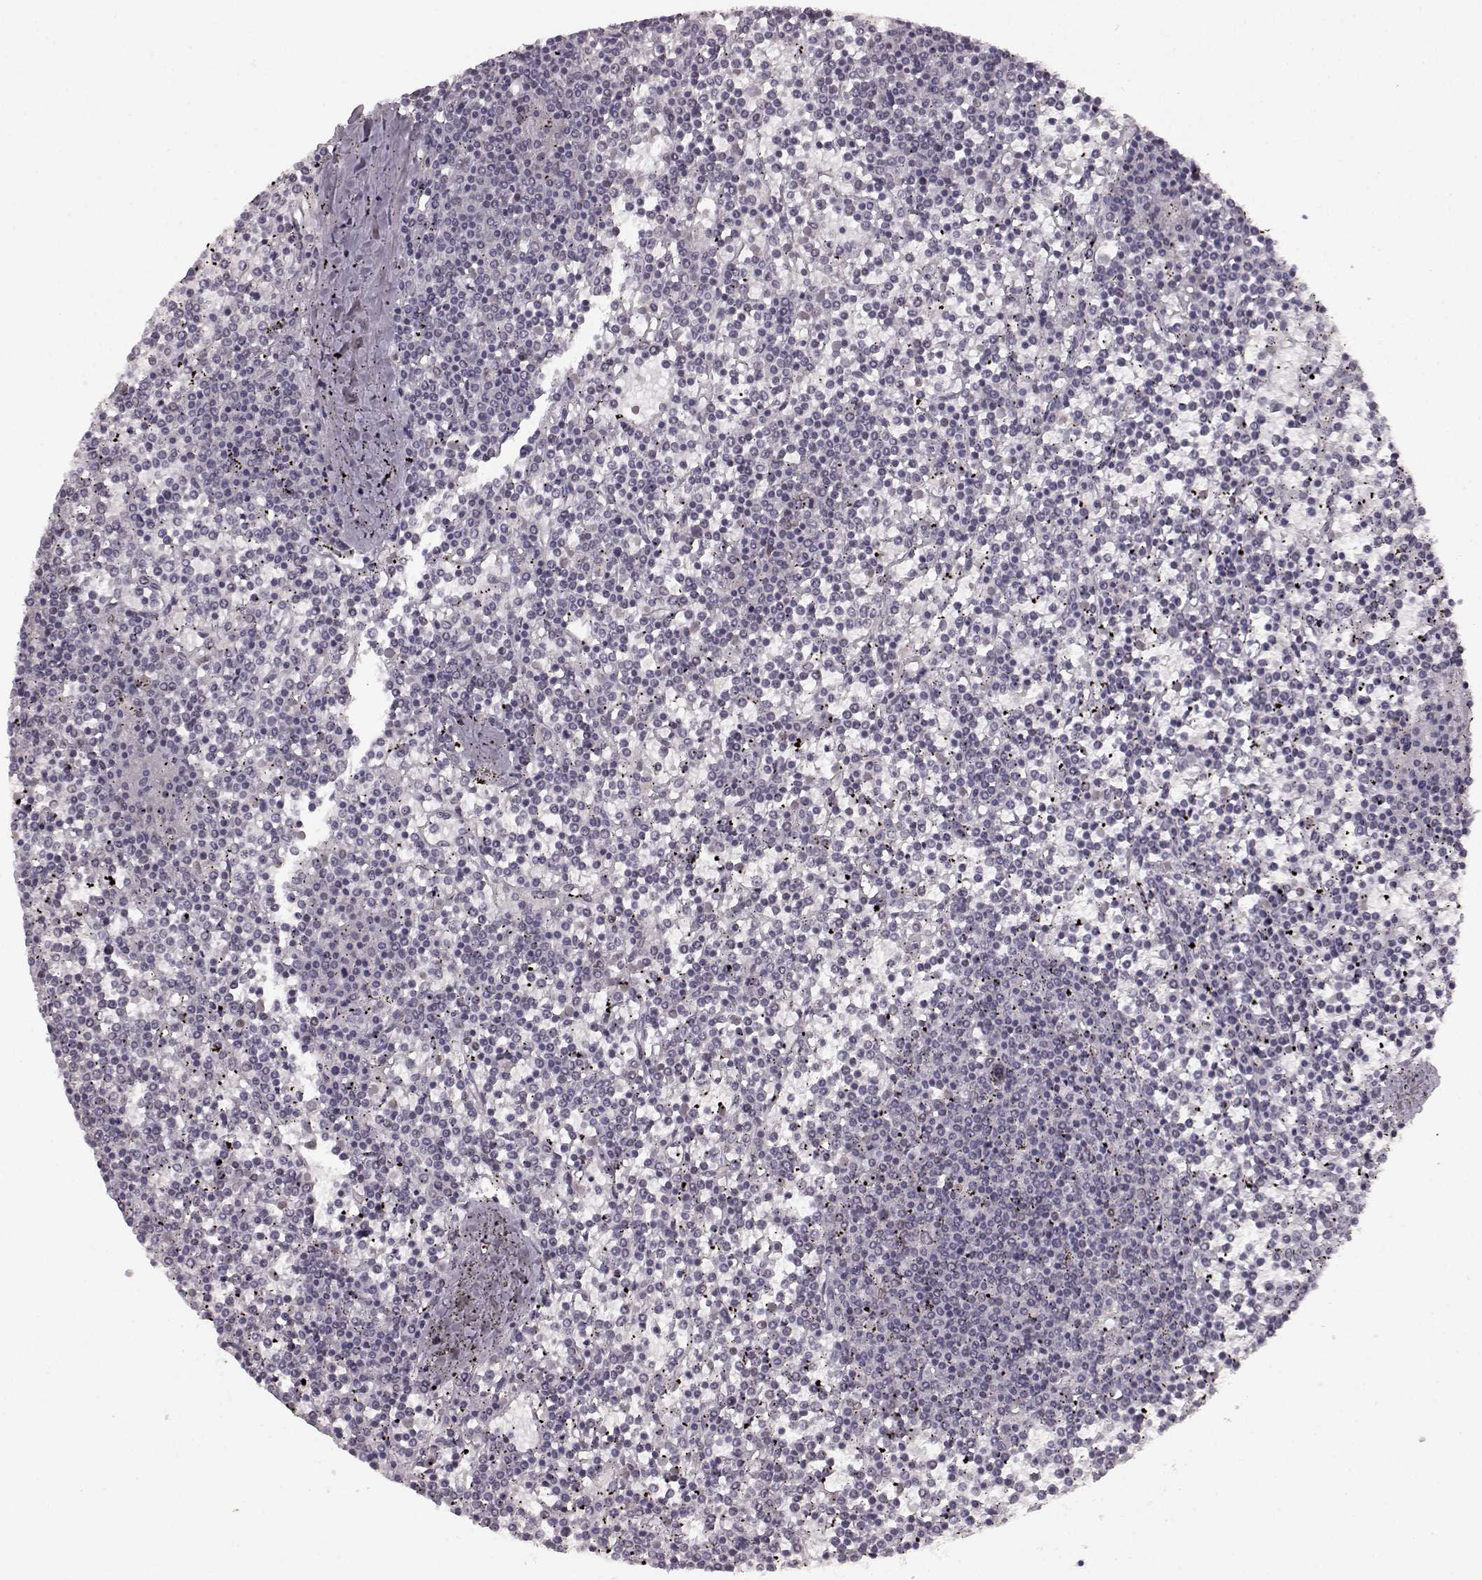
{"staining": {"intensity": "negative", "quantity": "none", "location": "none"}, "tissue": "lymphoma", "cell_type": "Tumor cells", "image_type": "cancer", "snomed": [{"axis": "morphology", "description": "Malignant lymphoma, non-Hodgkin's type, Low grade"}, {"axis": "topography", "description": "Spleen"}], "caption": "Human lymphoma stained for a protein using IHC shows no positivity in tumor cells.", "gene": "DCAF12", "patient": {"sex": "female", "age": 19}}